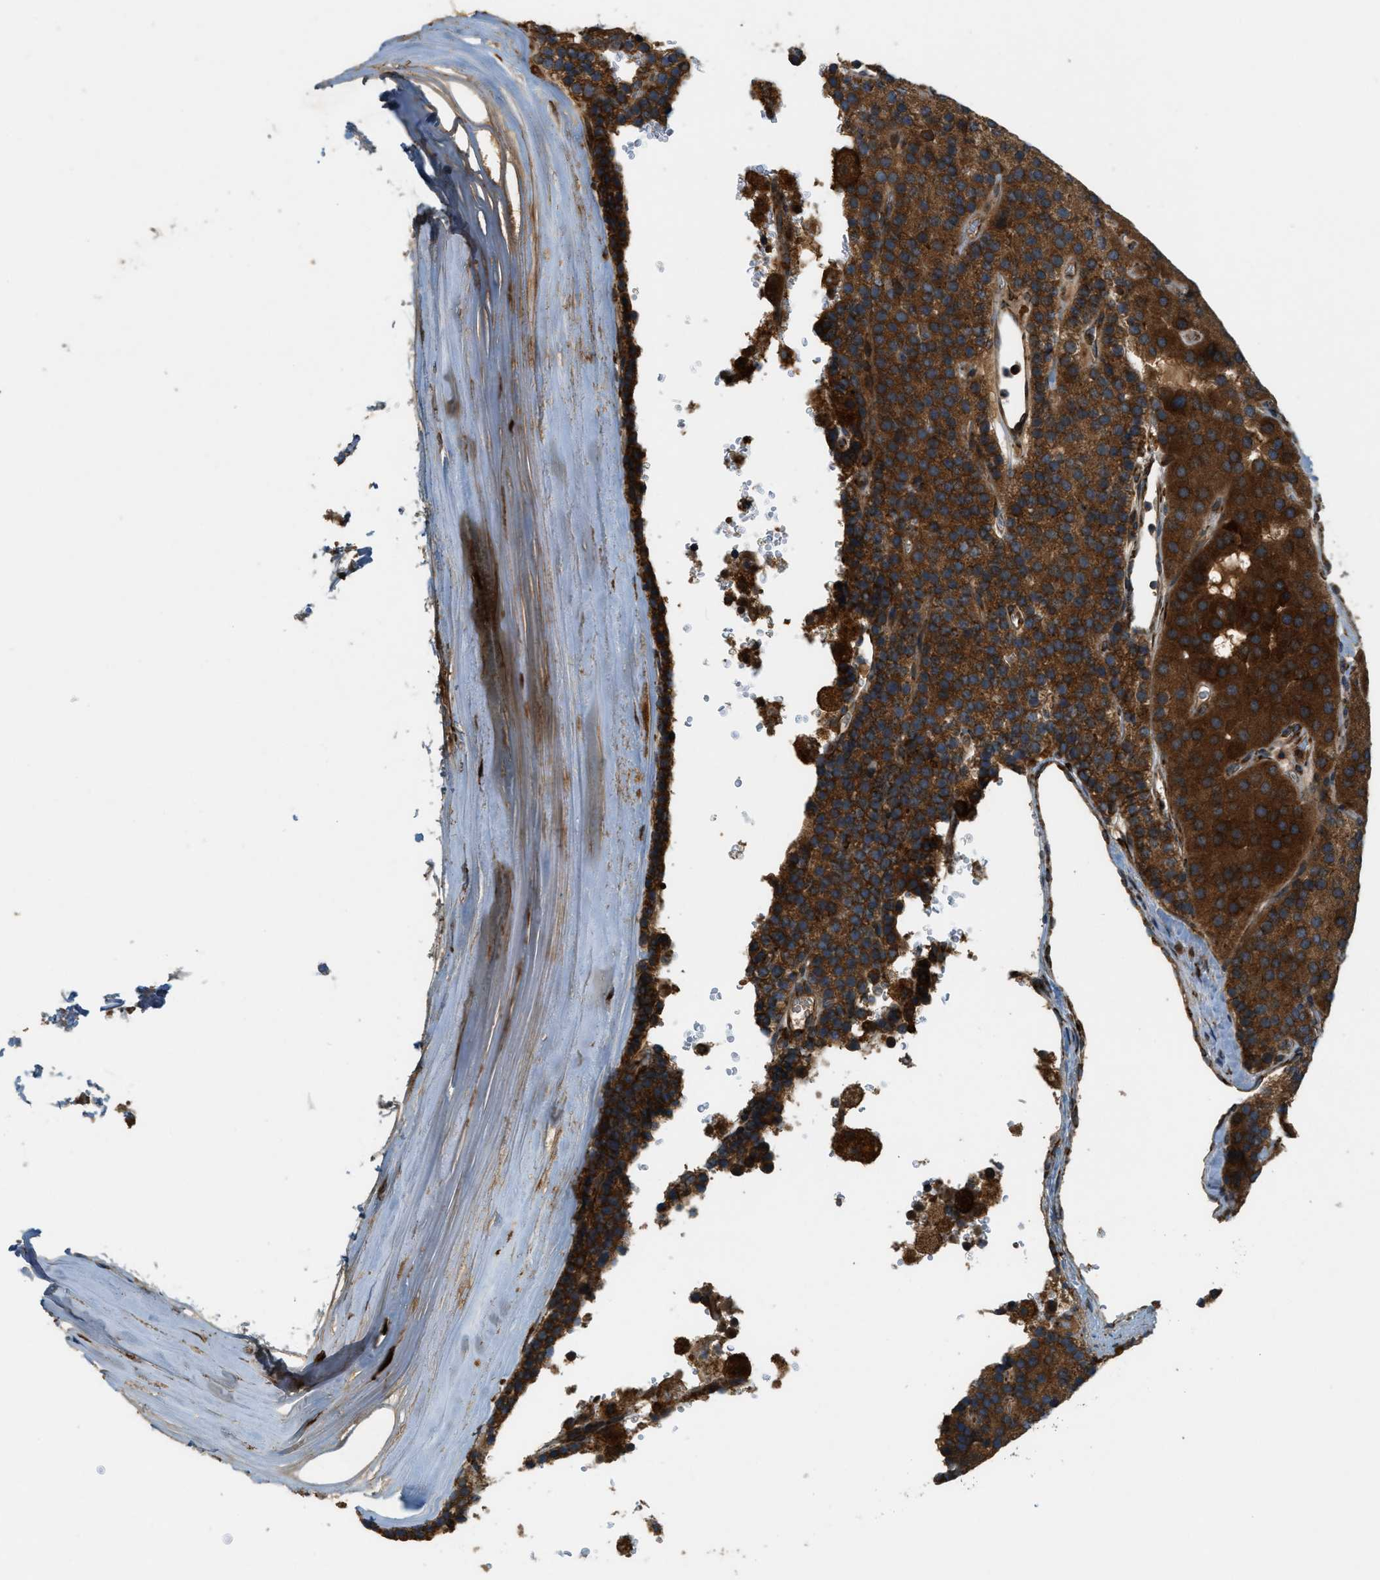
{"staining": {"intensity": "strong", "quantity": ">75%", "location": "cytoplasmic/membranous"}, "tissue": "parathyroid gland", "cell_type": "Glandular cells", "image_type": "normal", "snomed": [{"axis": "morphology", "description": "Normal tissue, NOS"}, {"axis": "morphology", "description": "Adenoma, NOS"}, {"axis": "topography", "description": "Parathyroid gland"}], "caption": "This histopathology image exhibits IHC staining of normal human parathyroid gland, with high strong cytoplasmic/membranous staining in about >75% of glandular cells.", "gene": "PCDH18", "patient": {"sex": "female", "age": 86}}